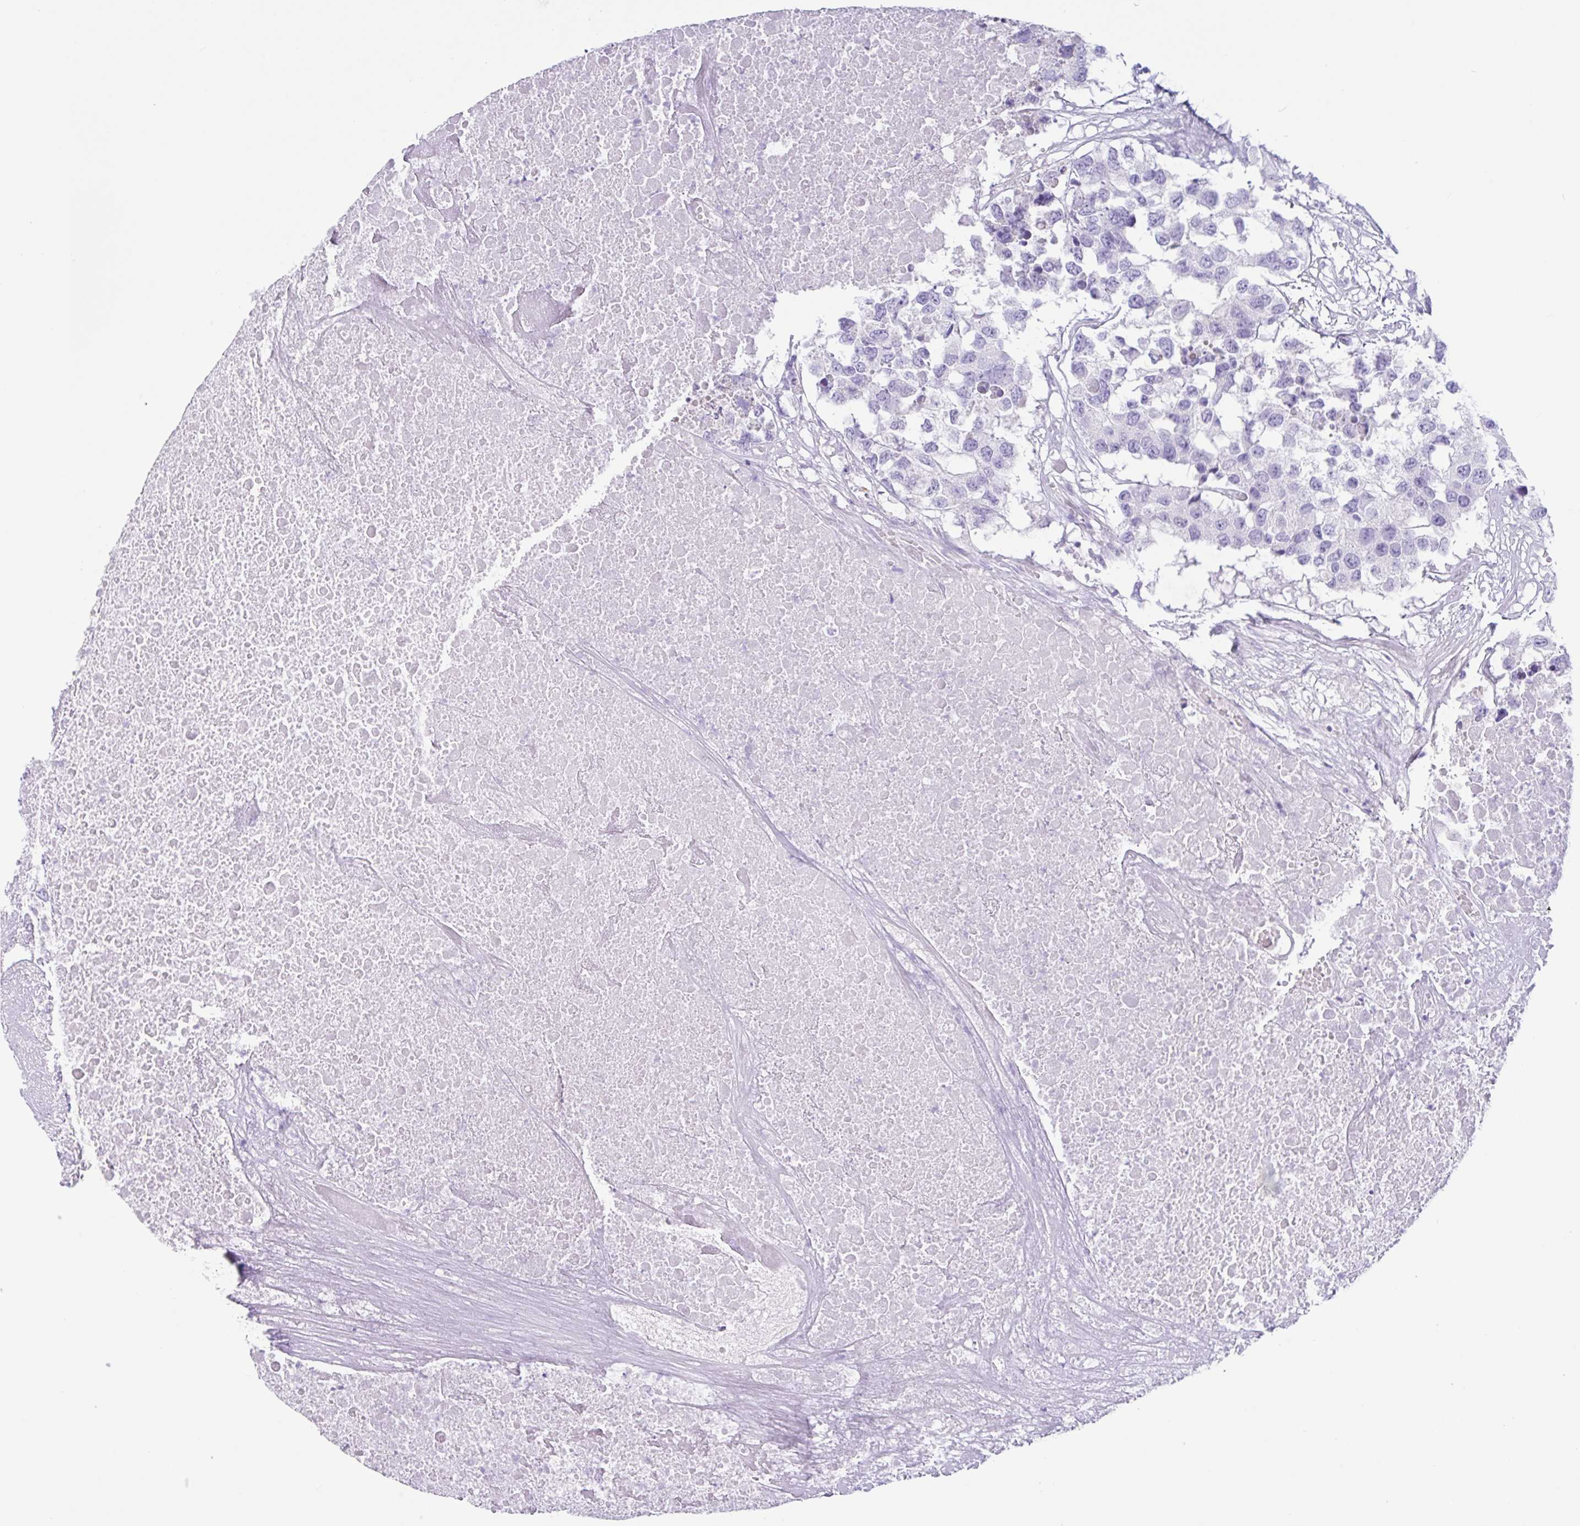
{"staining": {"intensity": "negative", "quantity": "none", "location": "none"}, "tissue": "testis cancer", "cell_type": "Tumor cells", "image_type": "cancer", "snomed": [{"axis": "morphology", "description": "Carcinoma, Embryonal, NOS"}, {"axis": "topography", "description": "Testis"}], "caption": "Immunohistochemistry (IHC) histopathology image of neoplastic tissue: human embryonal carcinoma (testis) stained with DAB (3,3'-diaminobenzidine) shows no significant protein expression in tumor cells.", "gene": "CTSE", "patient": {"sex": "male", "age": 83}}